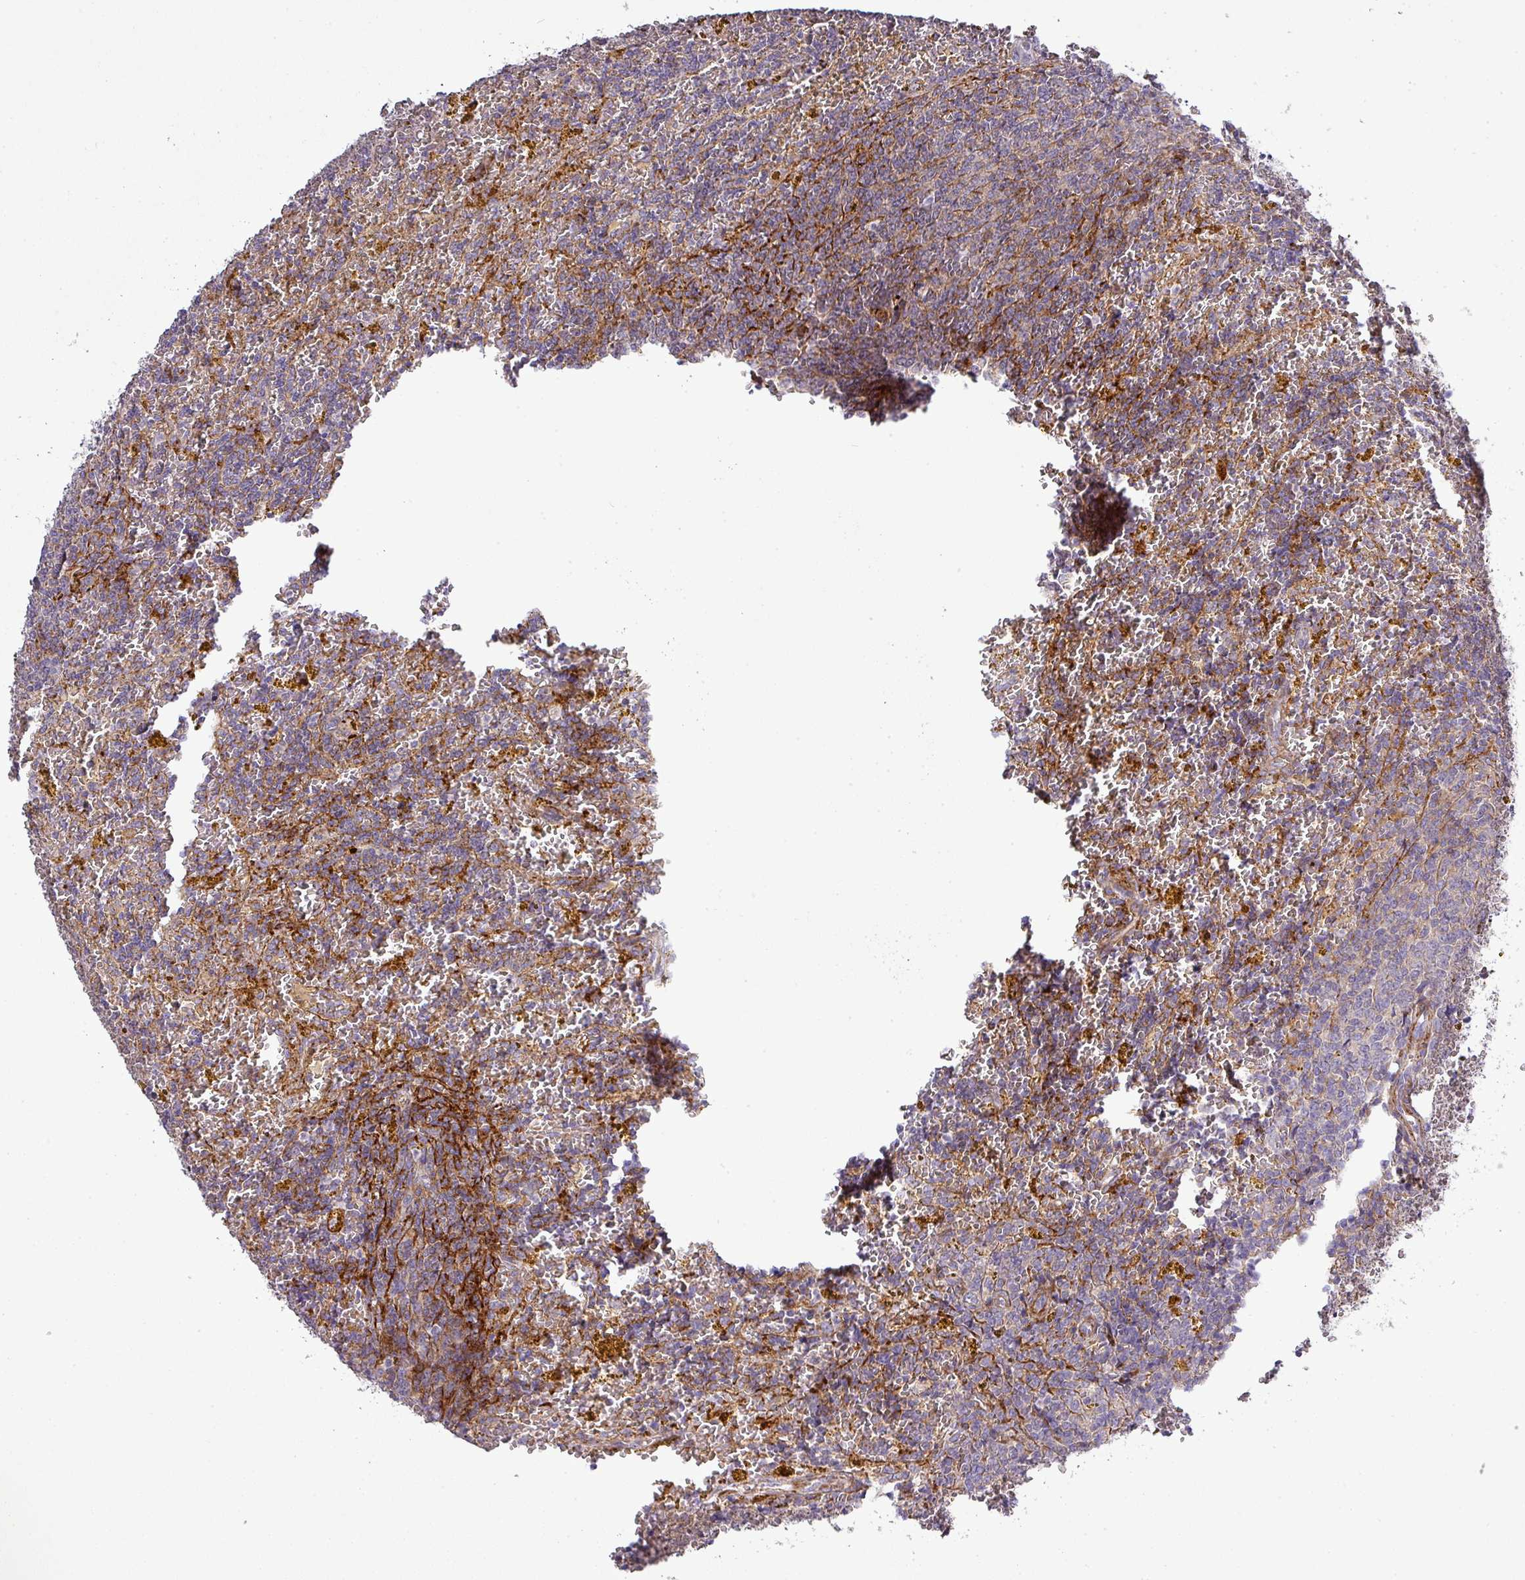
{"staining": {"intensity": "negative", "quantity": "none", "location": "none"}, "tissue": "lymphoma", "cell_type": "Tumor cells", "image_type": "cancer", "snomed": [{"axis": "morphology", "description": "Malignant lymphoma, non-Hodgkin's type, Low grade"}, {"axis": "topography", "description": "Spleen"}, {"axis": "topography", "description": "Lymph node"}], "caption": "IHC of human lymphoma reveals no positivity in tumor cells.", "gene": "TPRA1", "patient": {"sex": "female", "age": 66}}